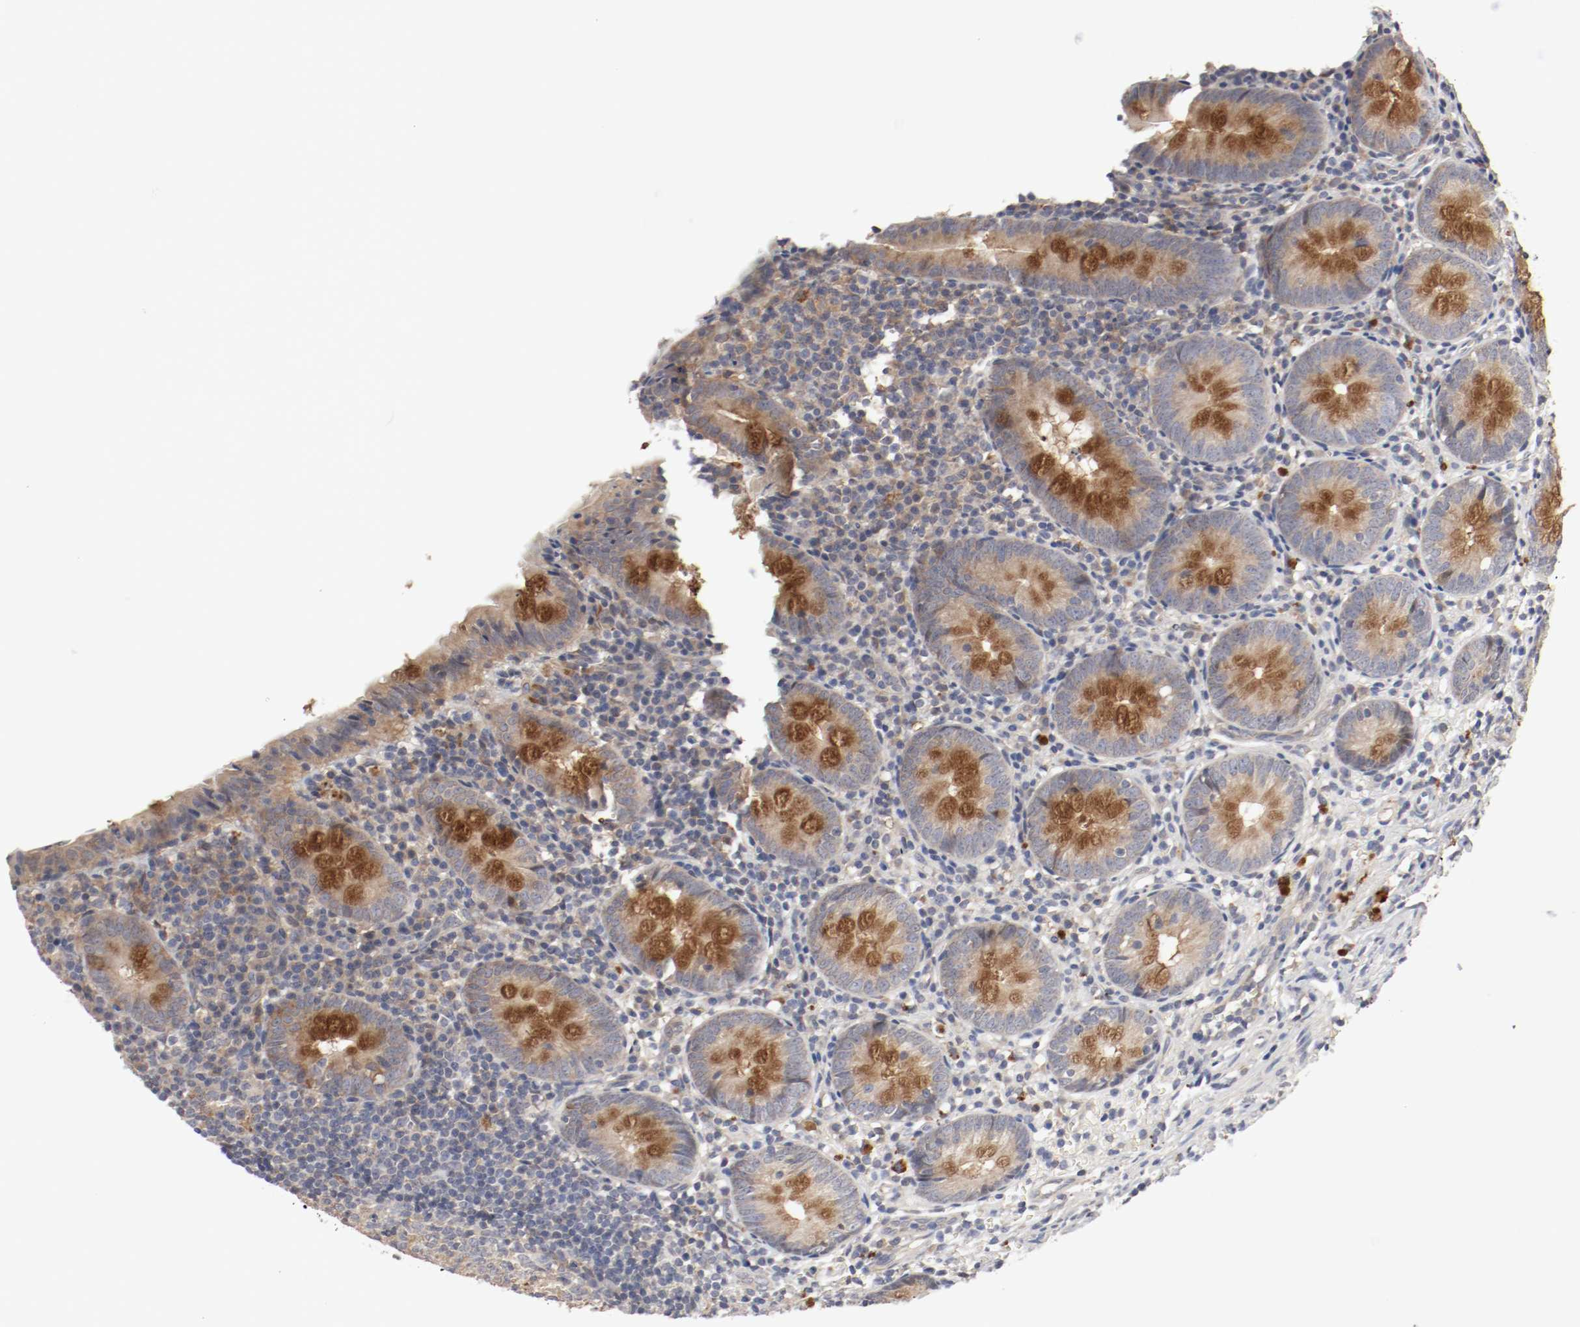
{"staining": {"intensity": "strong", "quantity": "25%-75%", "location": "cytoplasmic/membranous"}, "tissue": "appendix", "cell_type": "Glandular cells", "image_type": "normal", "snomed": [{"axis": "morphology", "description": "Normal tissue, NOS"}, {"axis": "topography", "description": "Appendix"}], "caption": "IHC of unremarkable human appendix shows high levels of strong cytoplasmic/membranous positivity in about 25%-75% of glandular cells. (Brightfield microscopy of DAB IHC at high magnification).", "gene": "REN", "patient": {"sex": "female", "age": 10}}